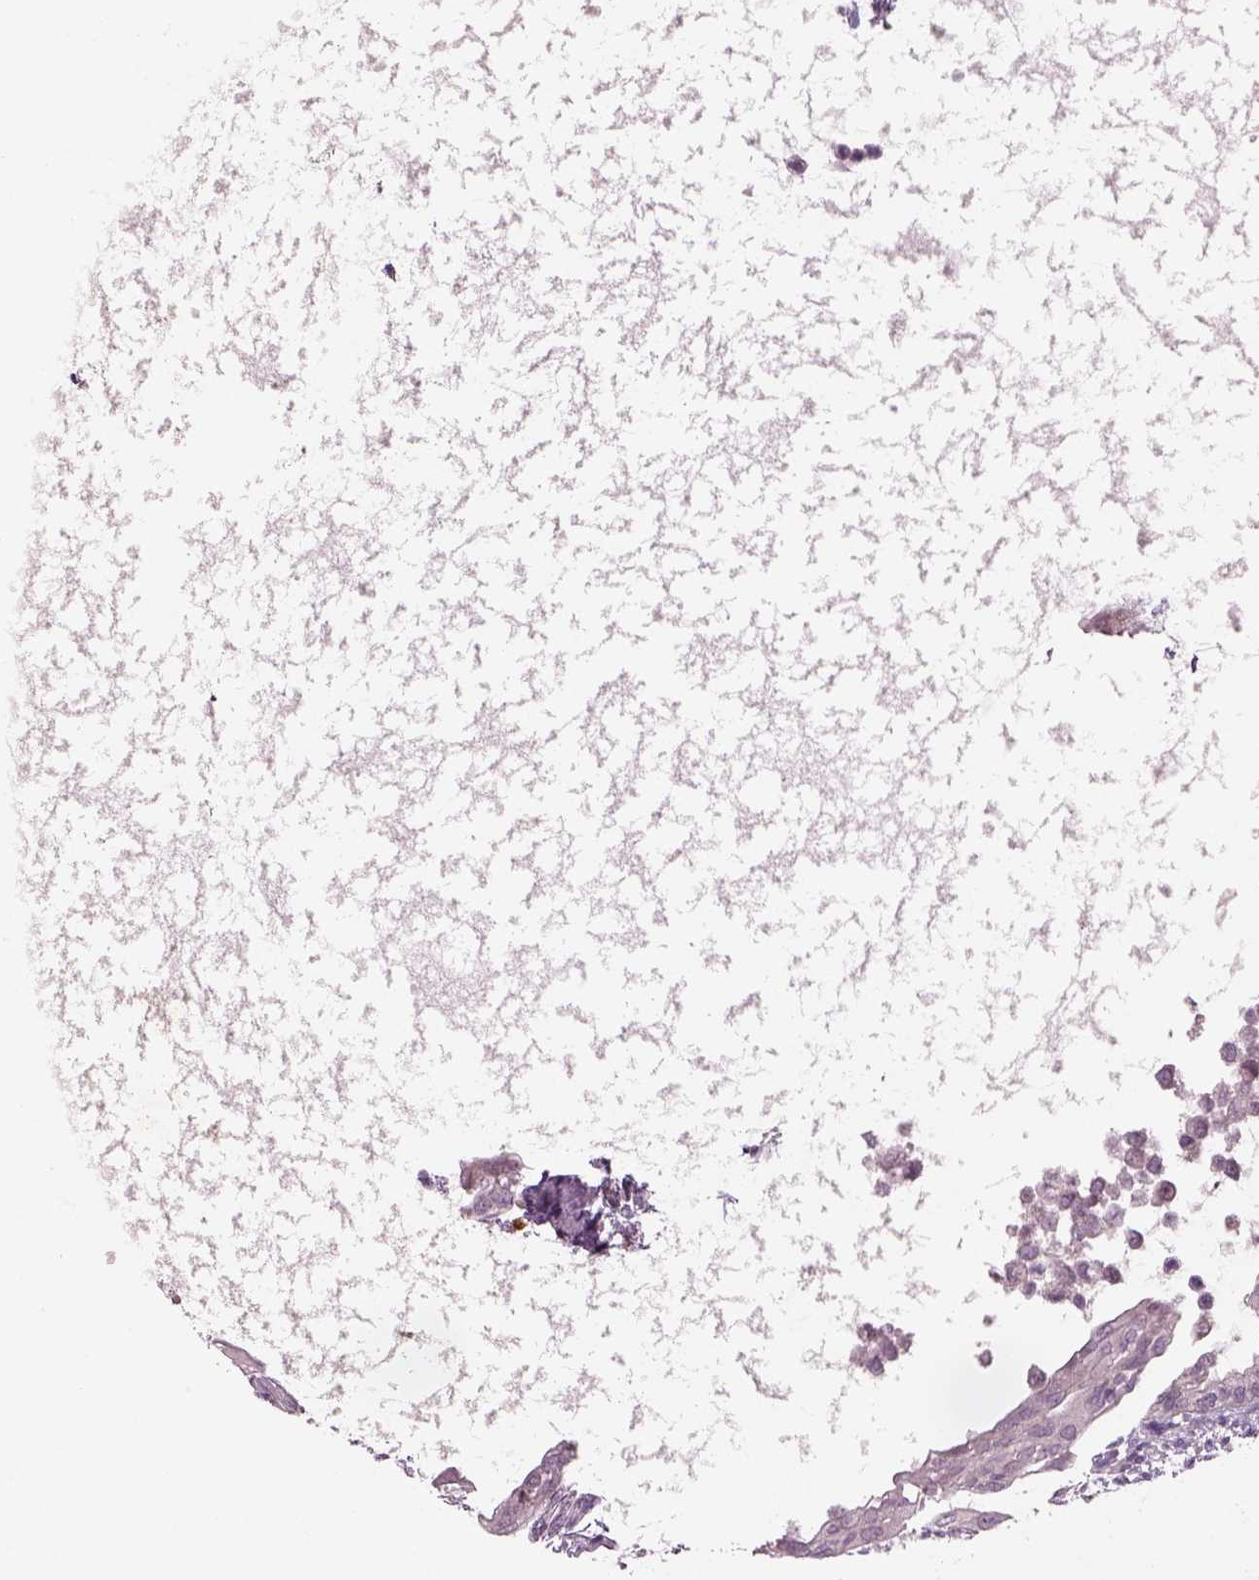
{"staining": {"intensity": "negative", "quantity": "none", "location": "none"}, "tissue": "testis cancer", "cell_type": "Tumor cells", "image_type": "cancer", "snomed": [{"axis": "morphology", "description": "Carcinoma, Embryonal, NOS"}, {"axis": "topography", "description": "Testis"}], "caption": "Tumor cells are negative for brown protein staining in testis cancer.", "gene": "PENK", "patient": {"sex": "male", "age": 26}}